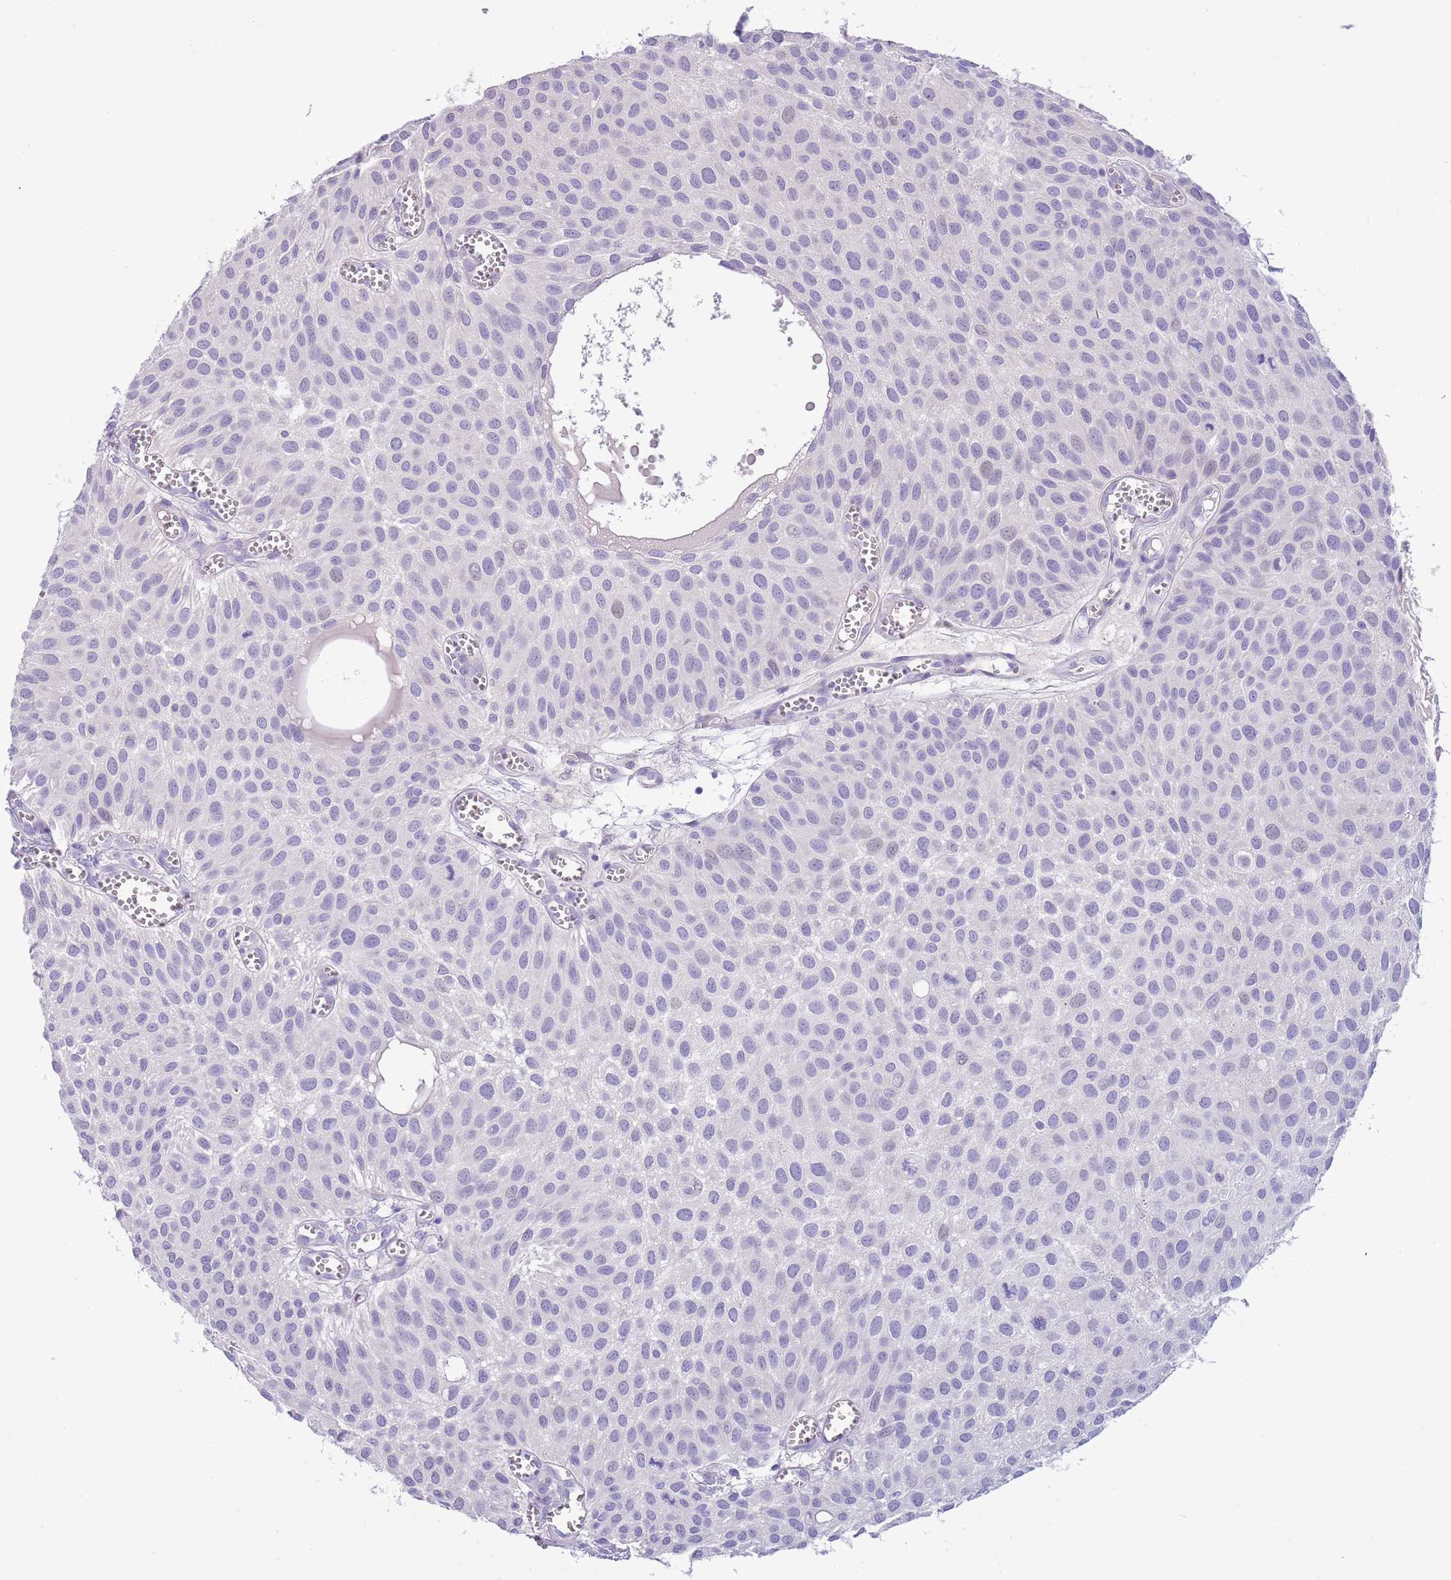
{"staining": {"intensity": "negative", "quantity": "none", "location": "none"}, "tissue": "urothelial cancer", "cell_type": "Tumor cells", "image_type": "cancer", "snomed": [{"axis": "morphology", "description": "Urothelial carcinoma, Low grade"}, {"axis": "topography", "description": "Urinary bladder"}], "caption": "Immunohistochemistry micrograph of neoplastic tissue: urothelial cancer stained with DAB (3,3'-diaminobenzidine) exhibits no significant protein positivity in tumor cells.", "gene": "CABYR", "patient": {"sex": "male", "age": 88}}